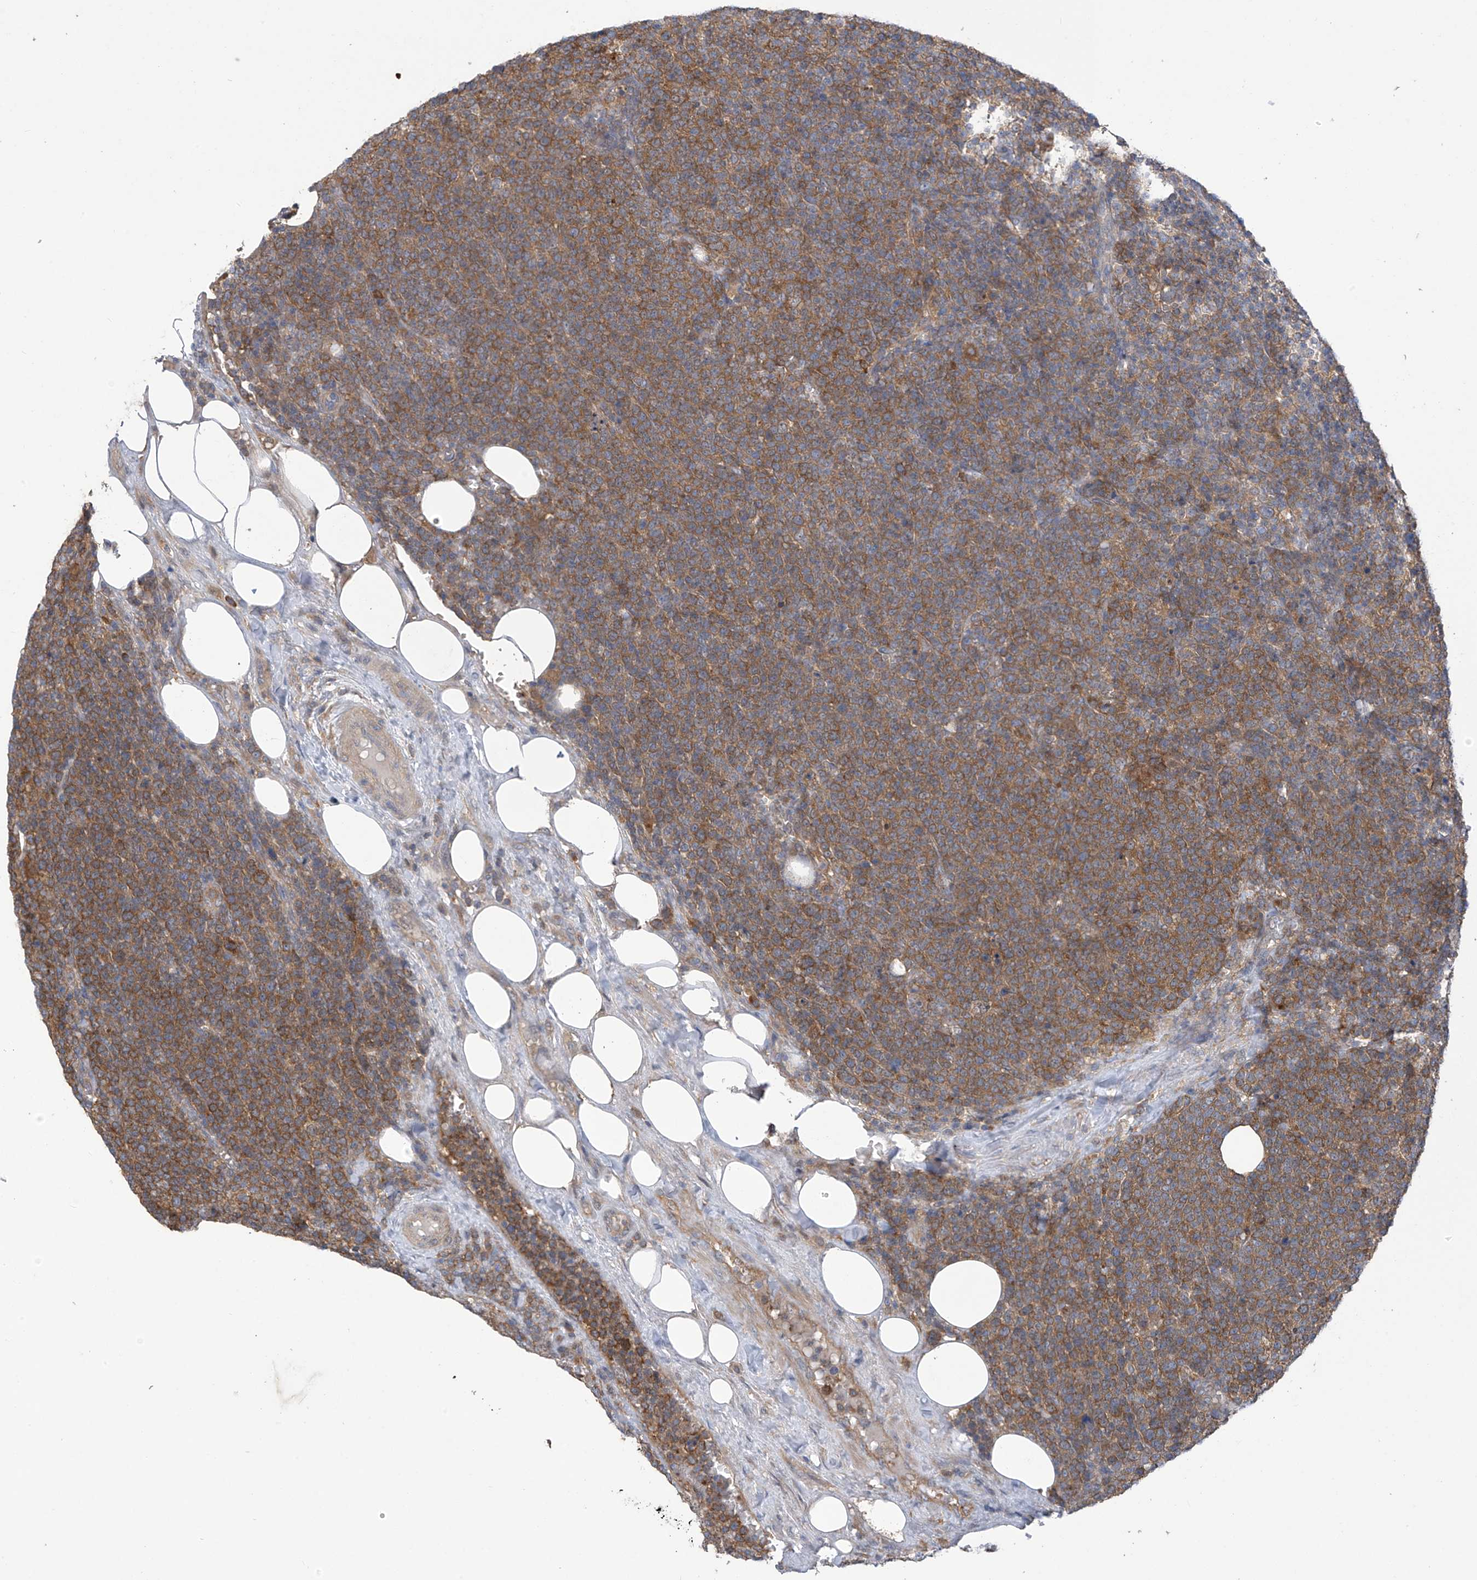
{"staining": {"intensity": "moderate", "quantity": ">75%", "location": "cytoplasmic/membranous"}, "tissue": "lymphoma", "cell_type": "Tumor cells", "image_type": "cancer", "snomed": [{"axis": "morphology", "description": "Malignant lymphoma, non-Hodgkin's type, High grade"}, {"axis": "topography", "description": "Lymph node"}], "caption": "This micrograph reveals lymphoma stained with immunohistochemistry to label a protein in brown. The cytoplasmic/membranous of tumor cells show moderate positivity for the protein. Nuclei are counter-stained blue.", "gene": "ADI1", "patient": {"sex": "male", "age": 61}}